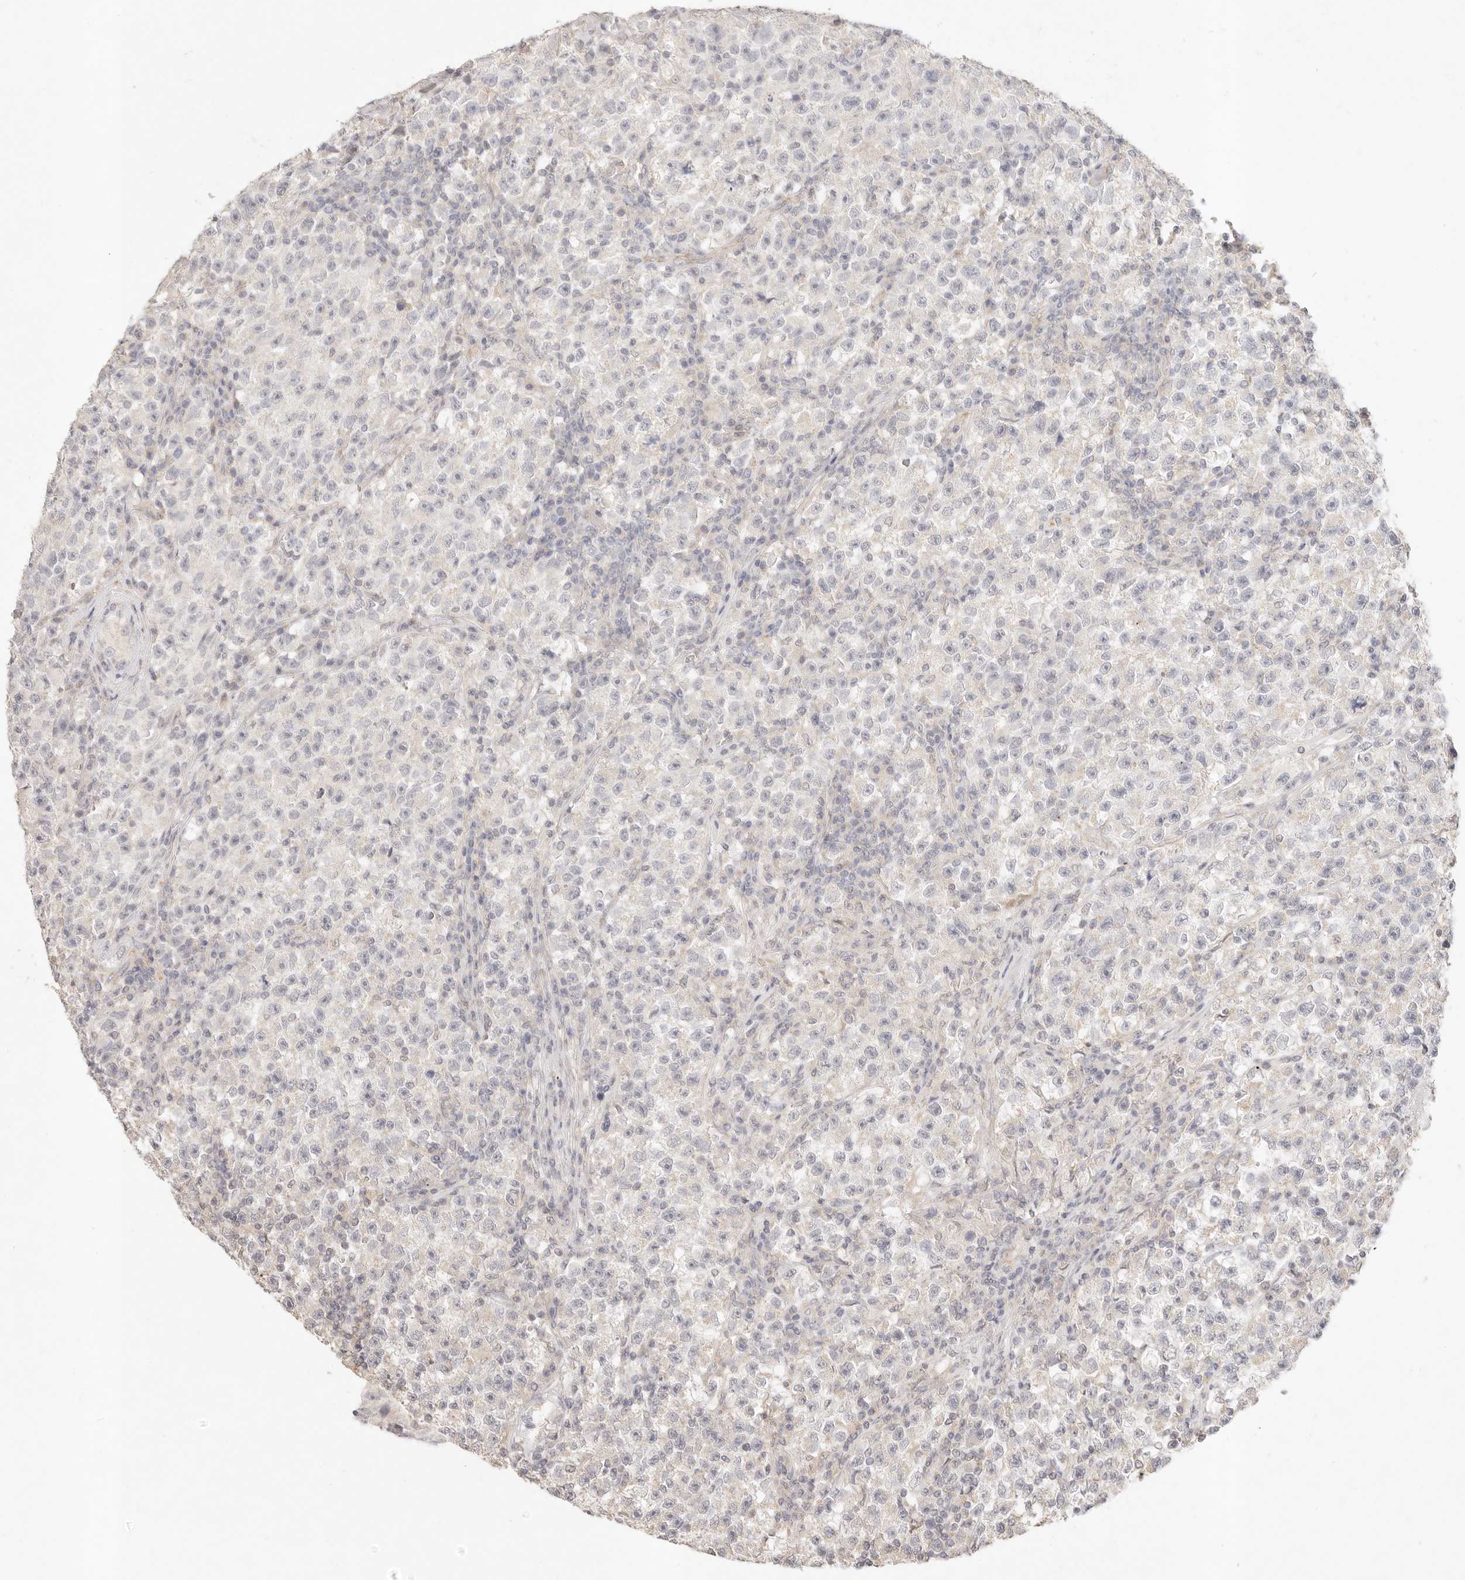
{"staining": {"intensity": "negative", "quantity": "none", "location": "none"}, "tissue": "testis cancer", "cell_type": "Tumor cells", "image_type": "cancer", "snomed": [{"axis": "morphology", "description": "Seminoma, NOS"}, {"axis": "topography", "description": "Testis"}], "caption": "IHC histopathology image of neoplastic tissue: seminoma (testis) stained with DAB (3,3'-diaminobenzidine) displays no significant protein staining in tumor cells.", "gene": "GPR156", "patient": {"sex": "male", "age": 22}}